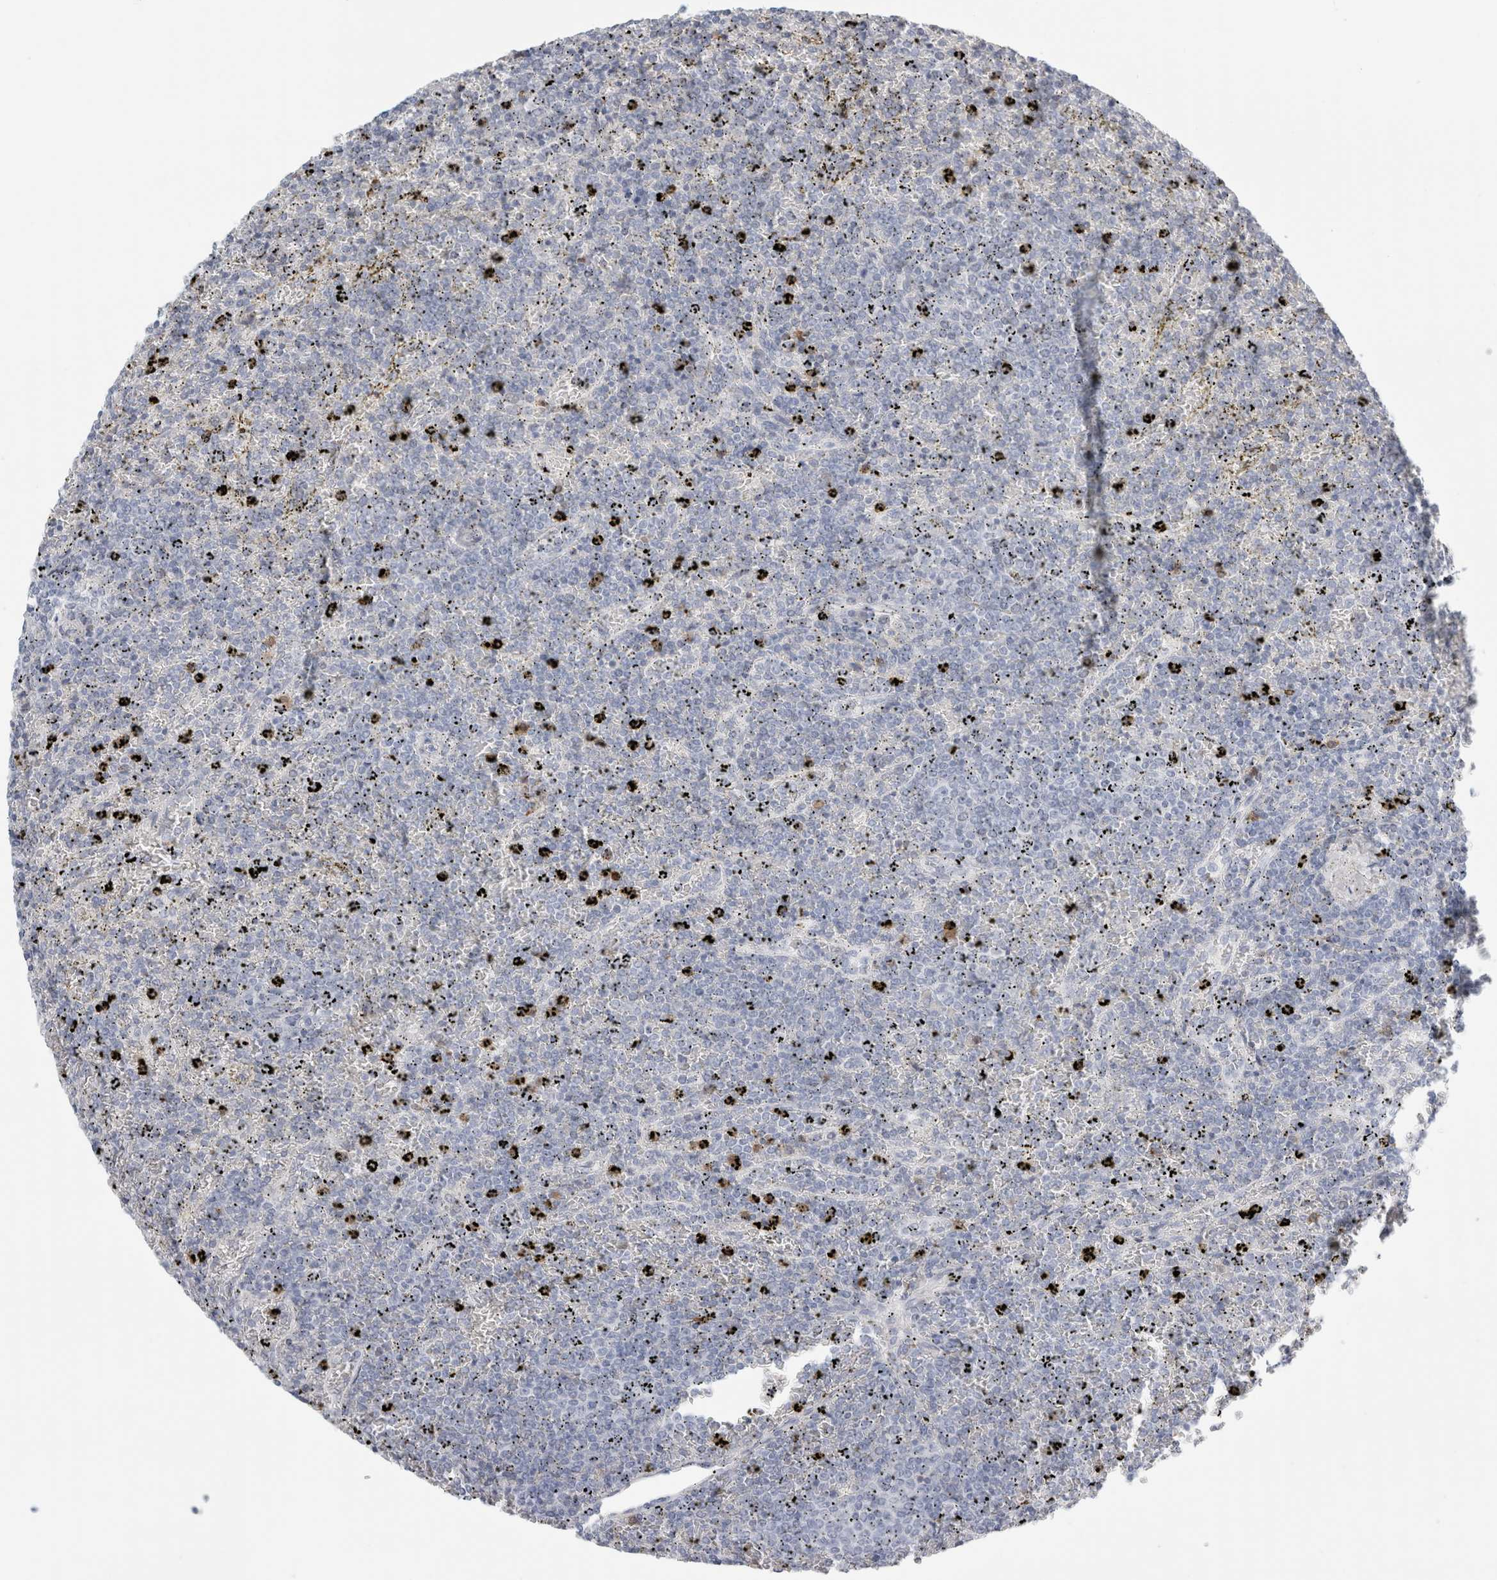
{"staining": {"intensity": "negative", "quantity": "none", "location": "none"}, "tissue": "lymphoma", "cell_type": "Tumor cells", "image_type": "cancer", "snomed": [{"axis": "morphology", "description": "Malignant lymphoma, non-Hodgkin's type, Low grade"}, {"axis": "topography", "description": "Spleen"}], "caption": "Tumor cells show no significant expression in lymphoma. Nuclei are stained in blue.", "gene": "P2RY2", "patient": {"sex": "female", "age": 77}}